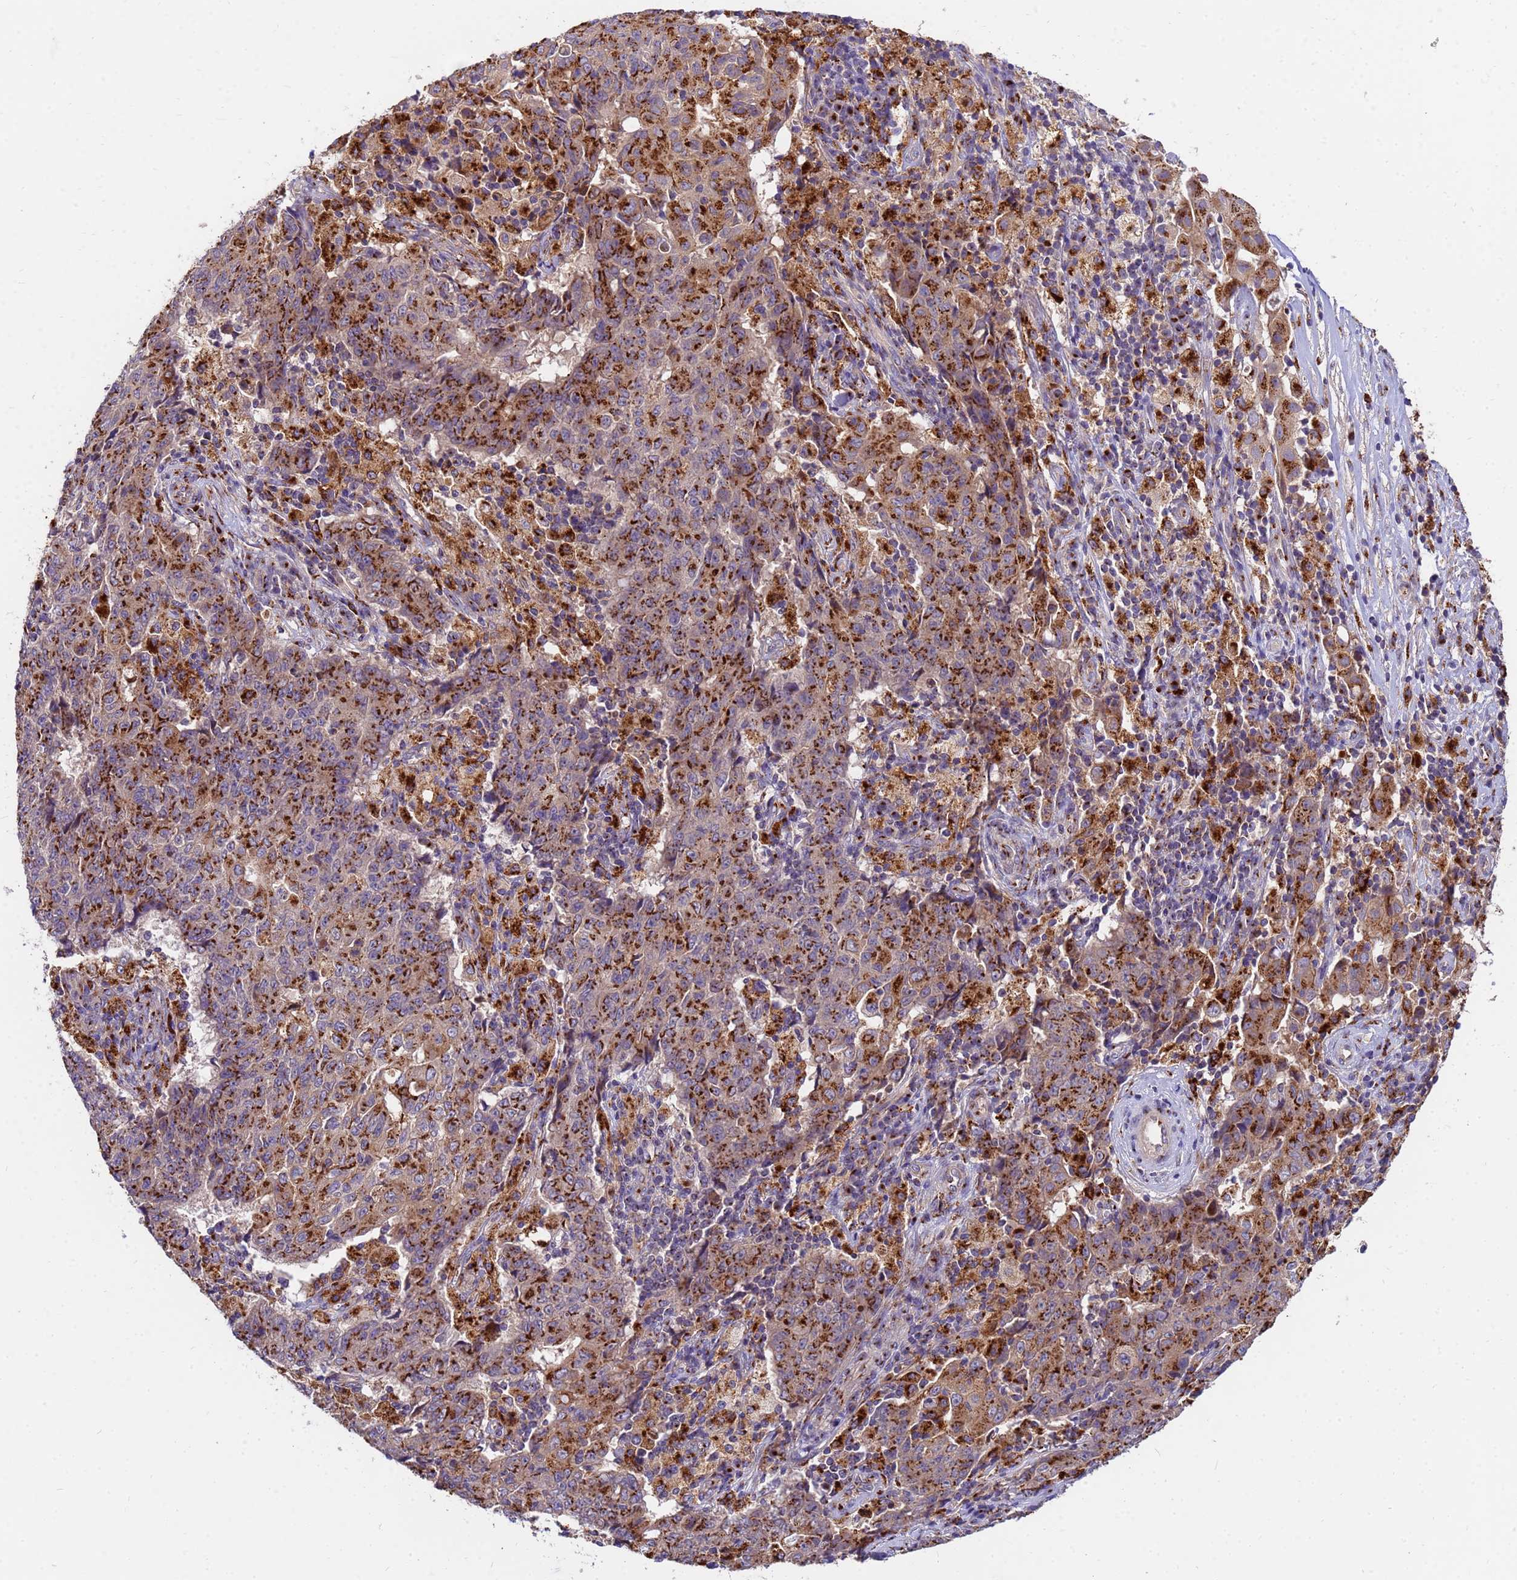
{"staining": {"intensity": "strong", "quantity": ">75%", "location": "cytoplasmic/membranous"}, "tissue": "ovarian cancer", "cell_type": "Tumor cells", "image_type": "cancer", "snomed": [{"axis": "morphology", "description": "Carcinoma, endometroid"}, {"axis": "topography", "description": "Ovary"}], "caption": "Immunohistochemistry (IHC) histopathology image of neoplastic tissue: human ovarian endometroid carcinoma stained using immunohistochemistry (IHC) reveals high levels of strong protein expression localized specifically in the cytoplasmic/membranous of tumor cells, appearing as a cytoplasmic/membranous brown color.", "gene": "HPS3", "patient": {"sex": "female", "age": 42}}